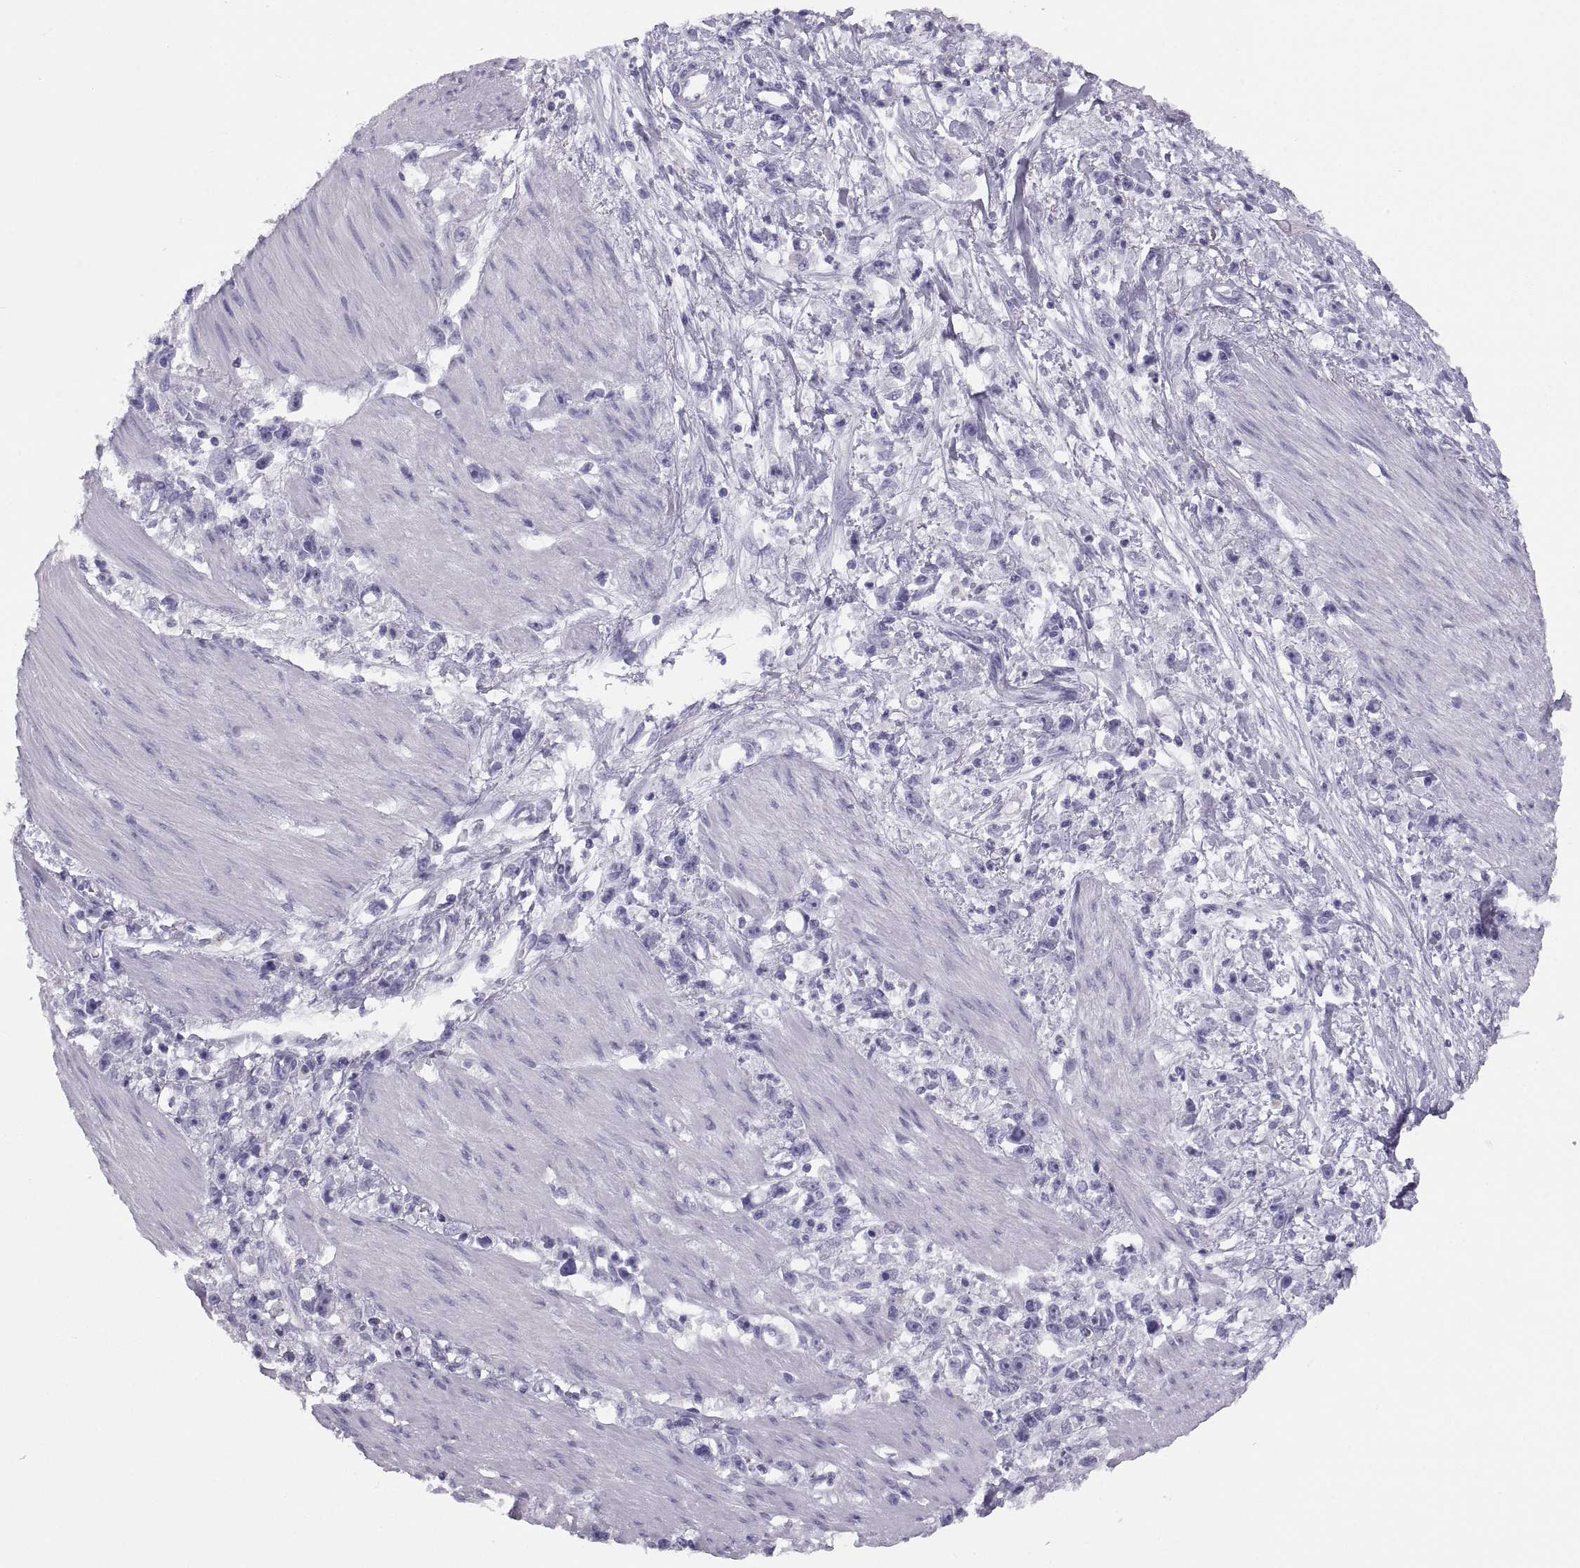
{"staining": {"intensity": "negative", "quantity": "none", "location": "none"}, "tissue": "stomach cancer", "cell_type": "Tumor cells", "image_type": "cancer", "snomed": [{"axis": "morphology", "description": "Adenocarcinoma, NOS"}, {"axis": "topography", "description": "Stomach"}], "caption": "An IHC image of adenocarcinoma (stomach) is shown. There is no staining in tumor cells of adenocarcinoma (stomach).", "gene": "PAX2", "patient": {"sex": "female", "age": 59}}